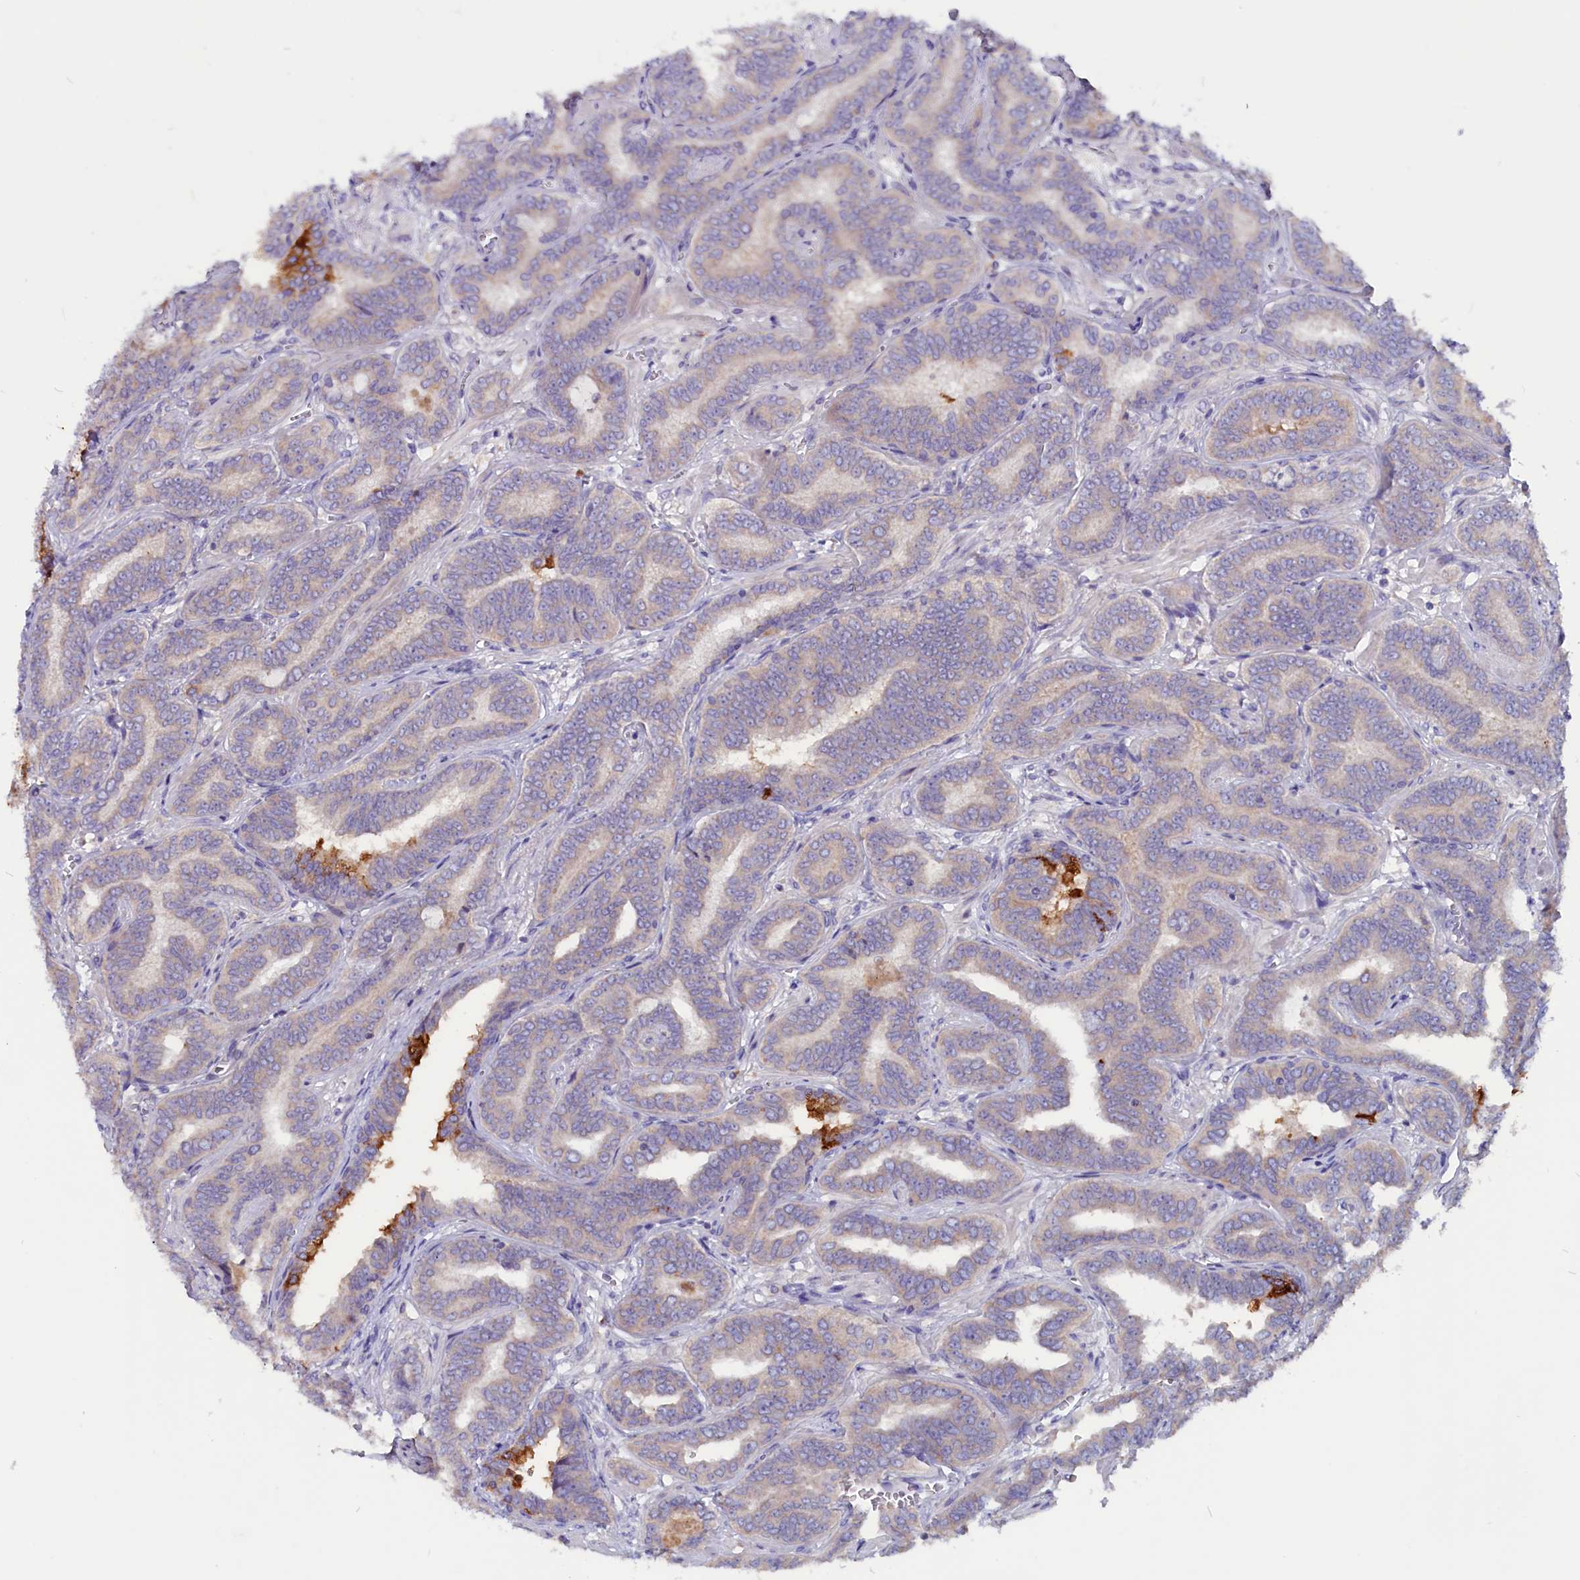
{"staining": {"intensity": "moderate", "quantity": "<25%", "location": "cytoplasmic/membranous"}, "tissue": "prostate cancer", "cell_type": "Tumor cells", "image_type": "cancer", "snomed": [{"axis": "morphology", "description": "Adenocarcinoma, High grade"}, {"axis": "topography", "description": "Prostate"}], "caption": "IHC micrograph of prostate adenocarcinoma (high-grade) stained for a protein (brown), which displays low levels of moderate cytoplasmic/membranous positivity in approximately <25% of tumor cells.", "gene": "CCBE1", "patient": {"sex": "male", "age": 67}}